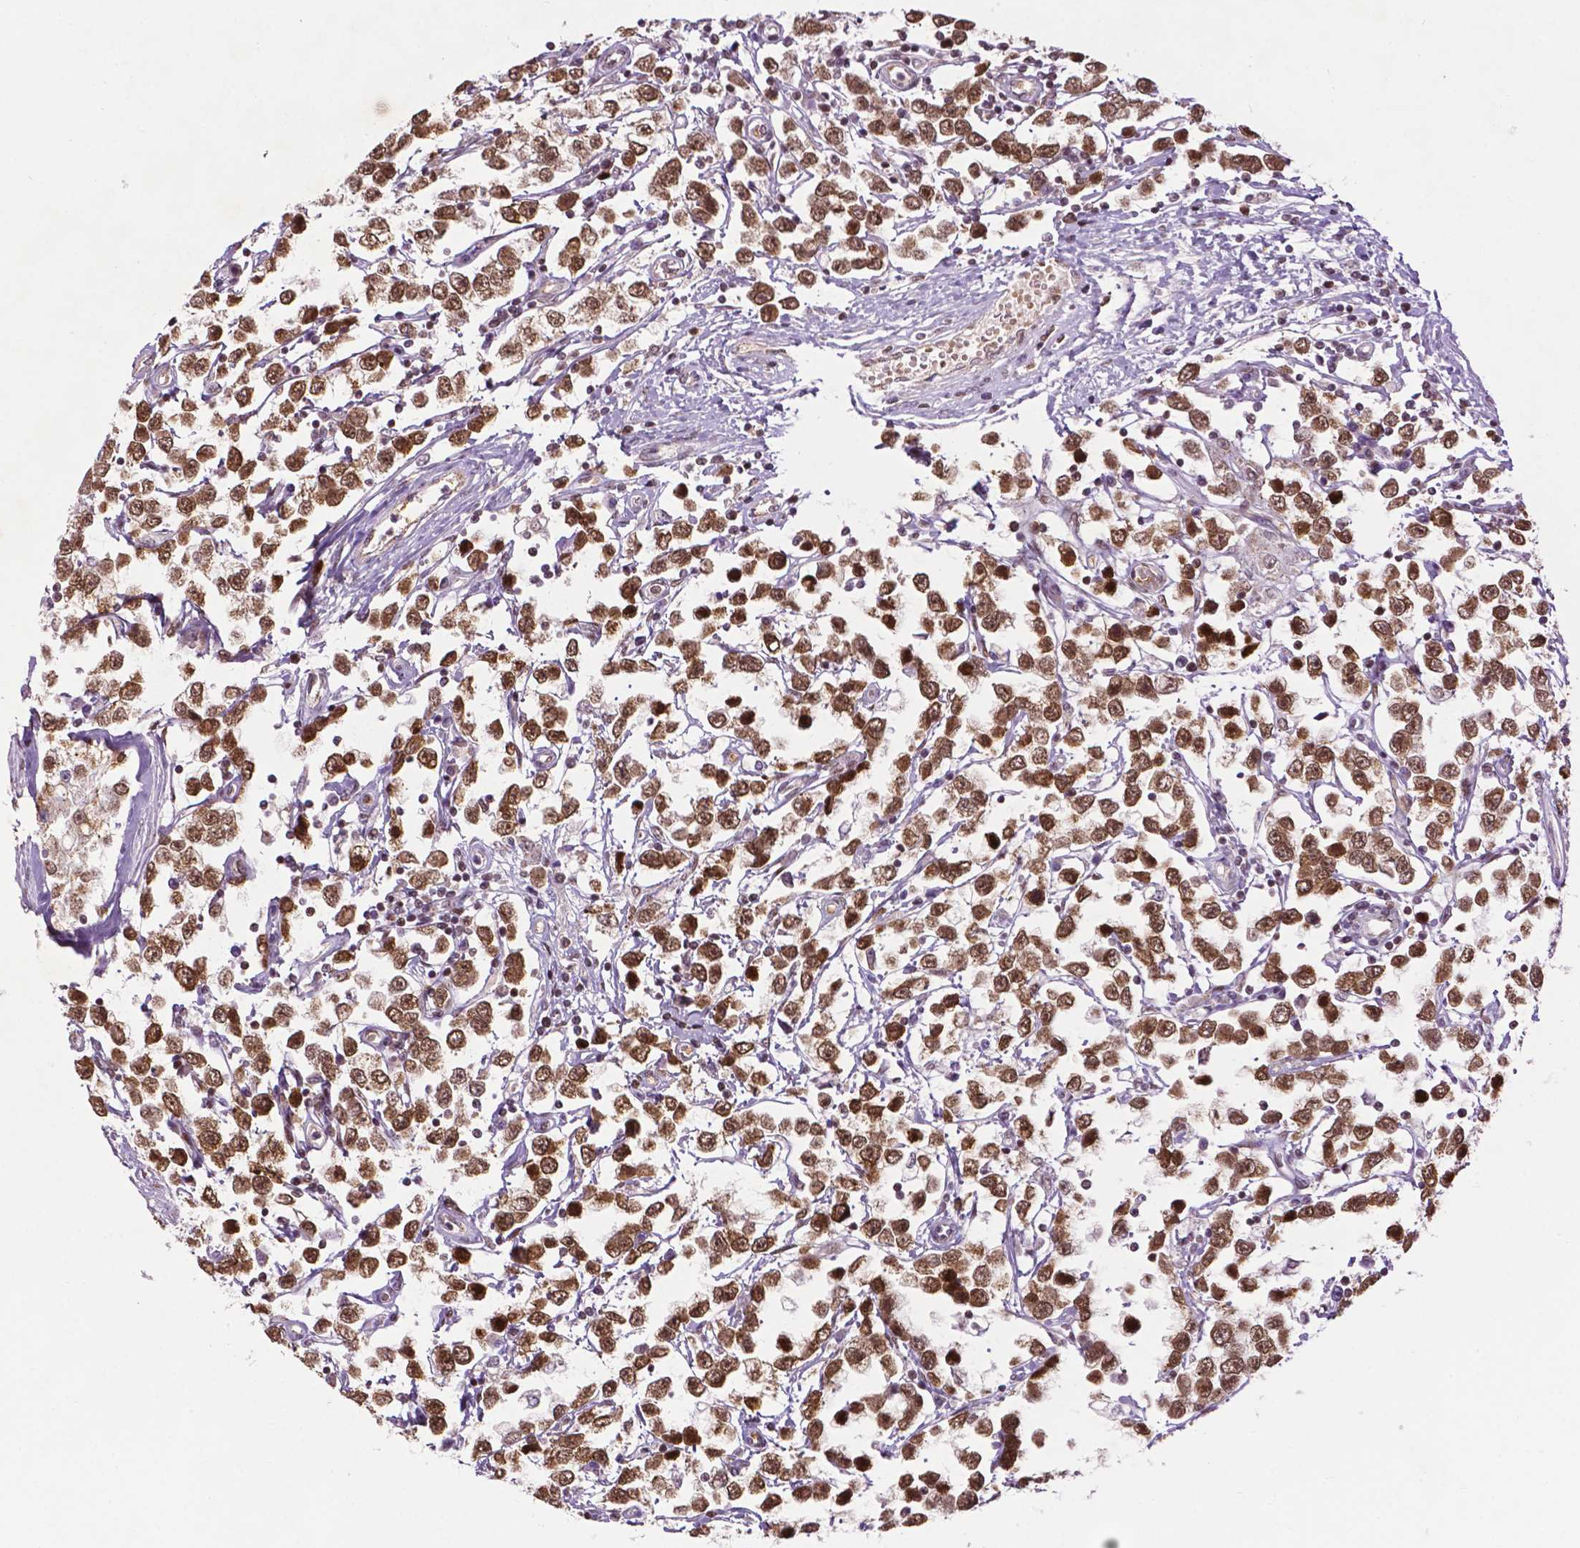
{"staining": {"intensity": "moderate", "quantity": ">75%", "location": "cytoplasmic/membranous,nuclear"}, "tissue": "testis cancer", "cell_type": "Tumor cells", "image_type": "cancer", "snomed": [{"axis": "morphology", "description": "Seminoma, NOS"}, {"axis": "topography", "description": "Testis"}], "caption": "Seminoma (testis) stained with a protein marker shows moderate staining in tumor cells.", "gene": "ZNF41", "patient": {"sex": "male", "age": 34}}